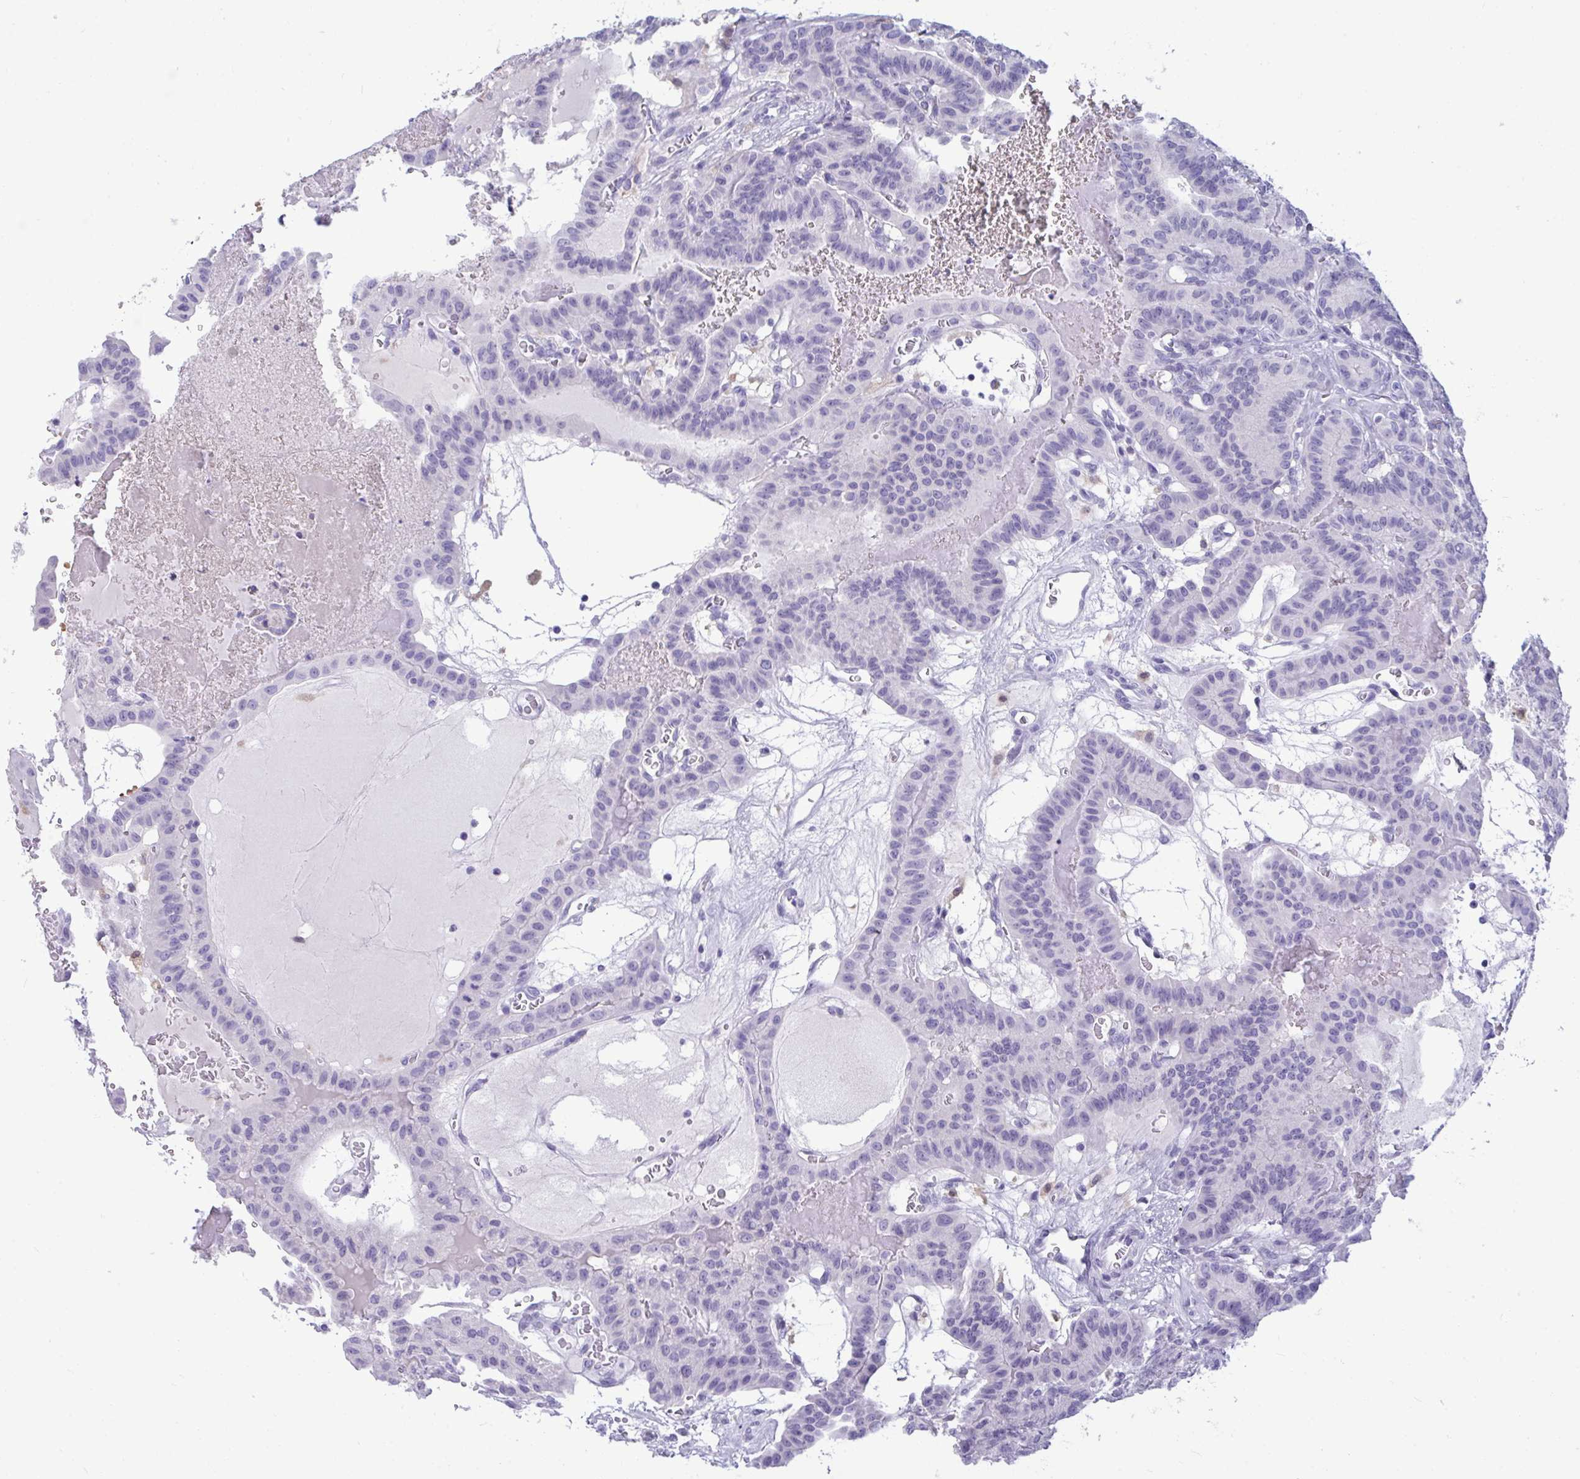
{"staining": {"intensity": "negative", "quantity": "none", "location": "none"}, "tissue": "thyroid cancer", "cell_type": "Tumor cells", "image_type": "cancer", "snomed": [{"axis": "morphology", "description": "Papillary adenocarcinoma, NOS"}, {"axis": "topography", "description": "Thyroid gland"}], "caption": "Tumor cells show no significant protein positivity in papillary adenocarcinoma (thyroid).", "gene": "ANKRD60", "patient": {"sex": "male", "age": 87}}